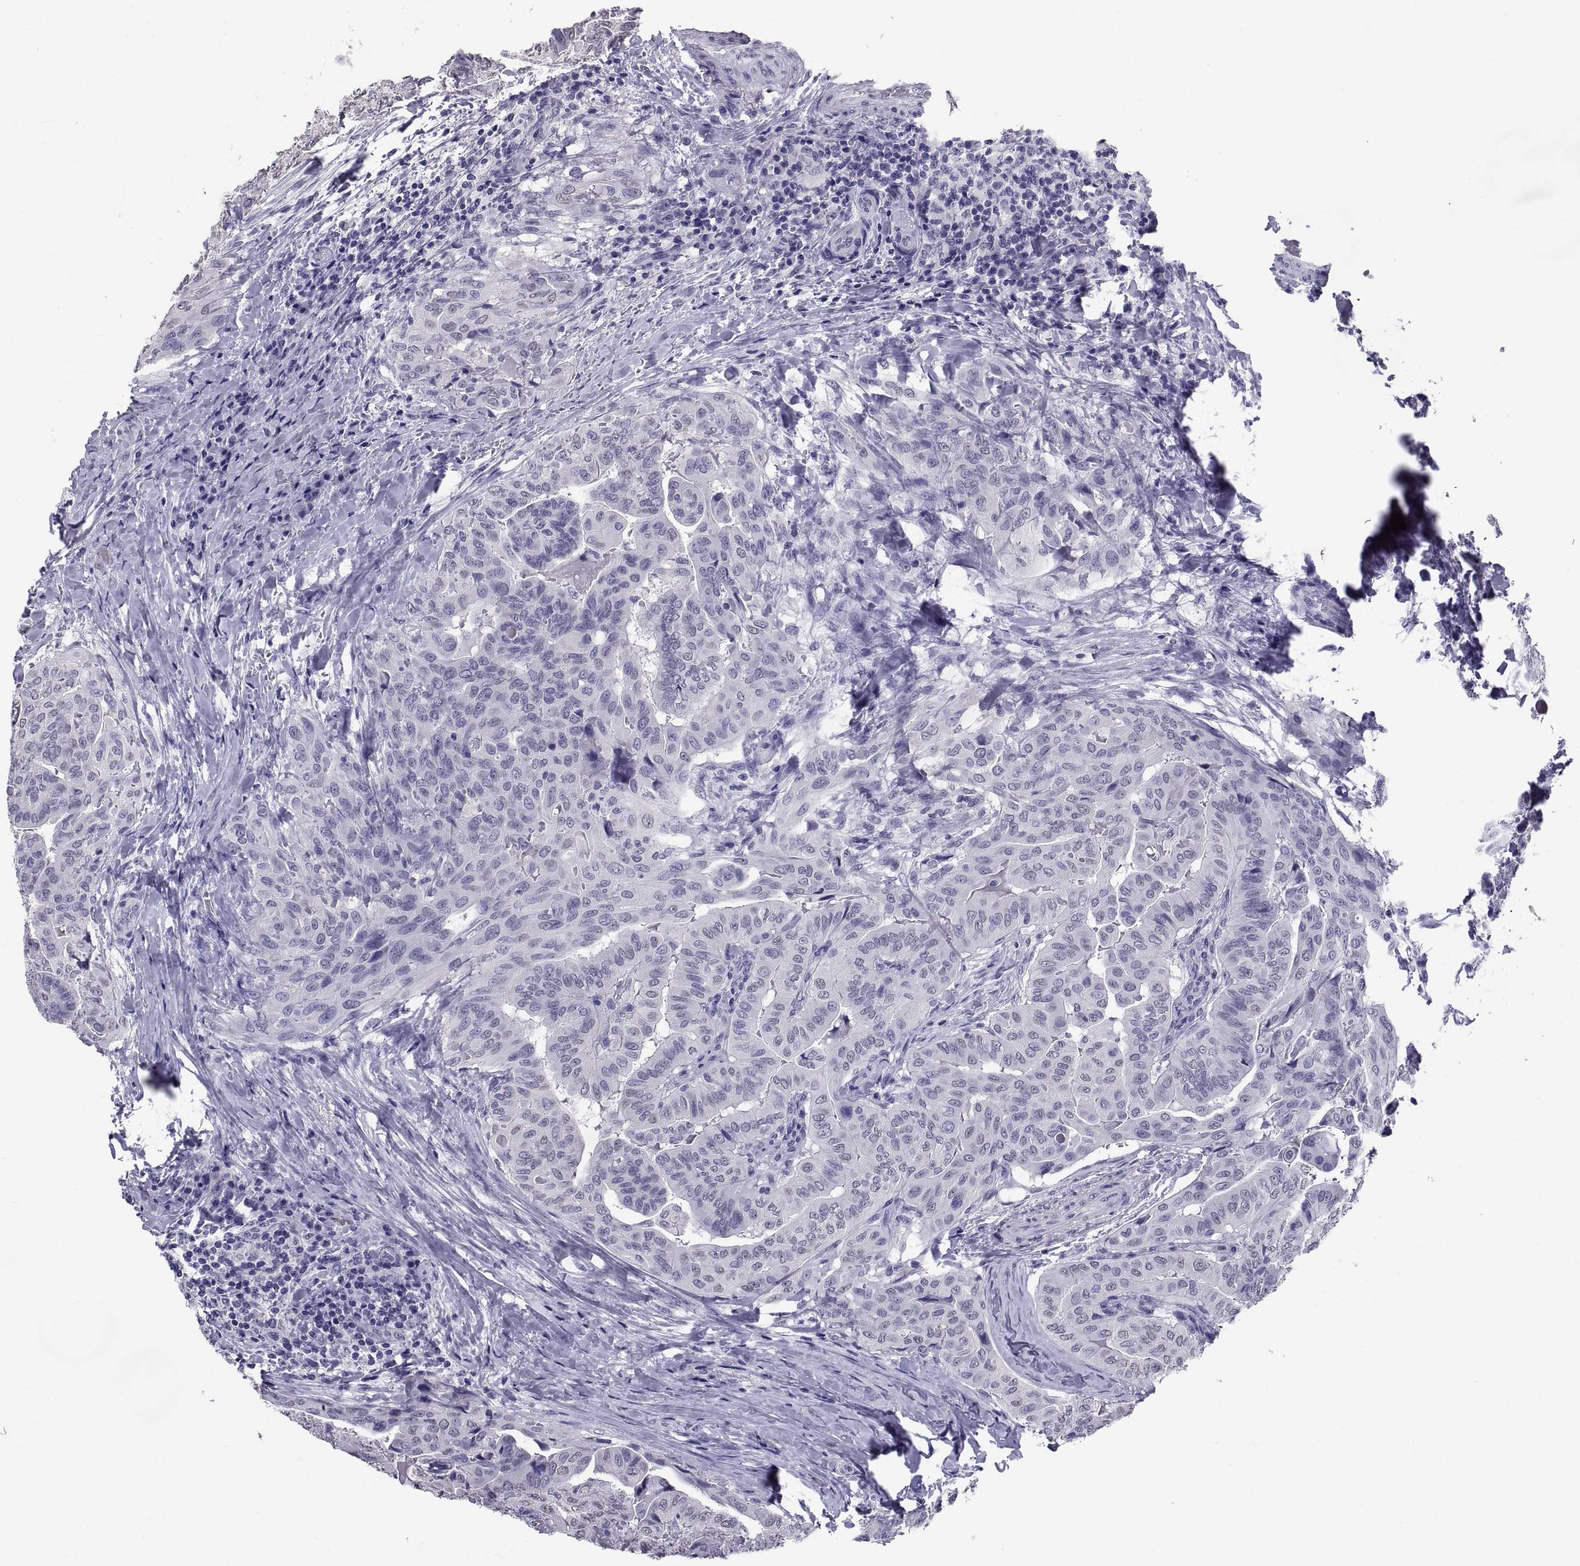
{"staining": {"intensity": "negative", "quantity": "none", "location": "none"}, "tissue": "thyroid cancer", "cell_type": "Tumor cells", "image_type": "cancer", "snomed": [{"axis": "morphology", "description": "Papillary adenocarcinoma, NOS"}, {"axis": "topography", "description": "Thyroid gland"}], "caption": "Immunohistochemistry photomicrograph of neoplastic tissue: human thyroid cancer stained with DAB (3,3'-diaminobenzidine) displays no significant protein positivity in tumor cells.", "gene": "TGFBR3L", "patient": {"sex": "female", "age": 68}}